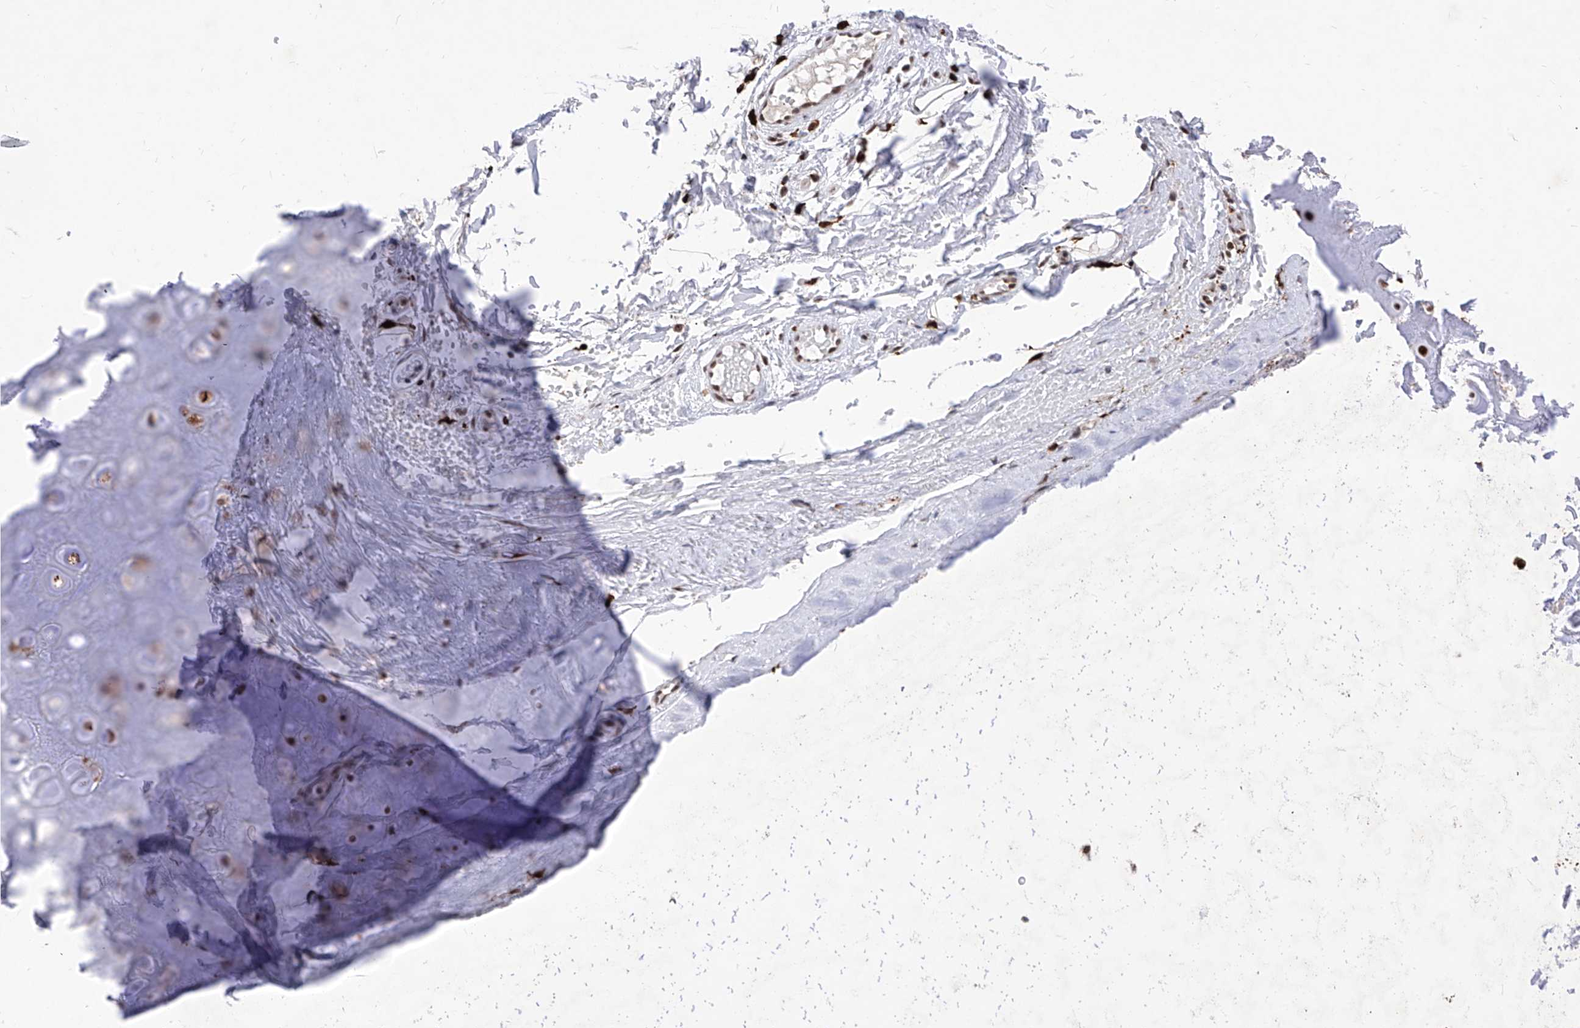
{"staining": {"intensity": "negative", "quantity": "none", "location": "none"}, "tissue": "adipose tissue", "cell_type": "Adipocytes", "image_type": "normal", "snomed": [{"axis": "morphology", "description": "Normal tissue, NOS"}, {"axis": "morphology", "description": "Basal cell carcinoma"}, {"axis": "topography", "description": "Skin"}], "caption": "DAB immunohistochemical staining of benign human adipose tissue reveals no significant positivity in adipocytes.", "gene": "PHF5A", "patient": {"sex": "female", "age": 89}}